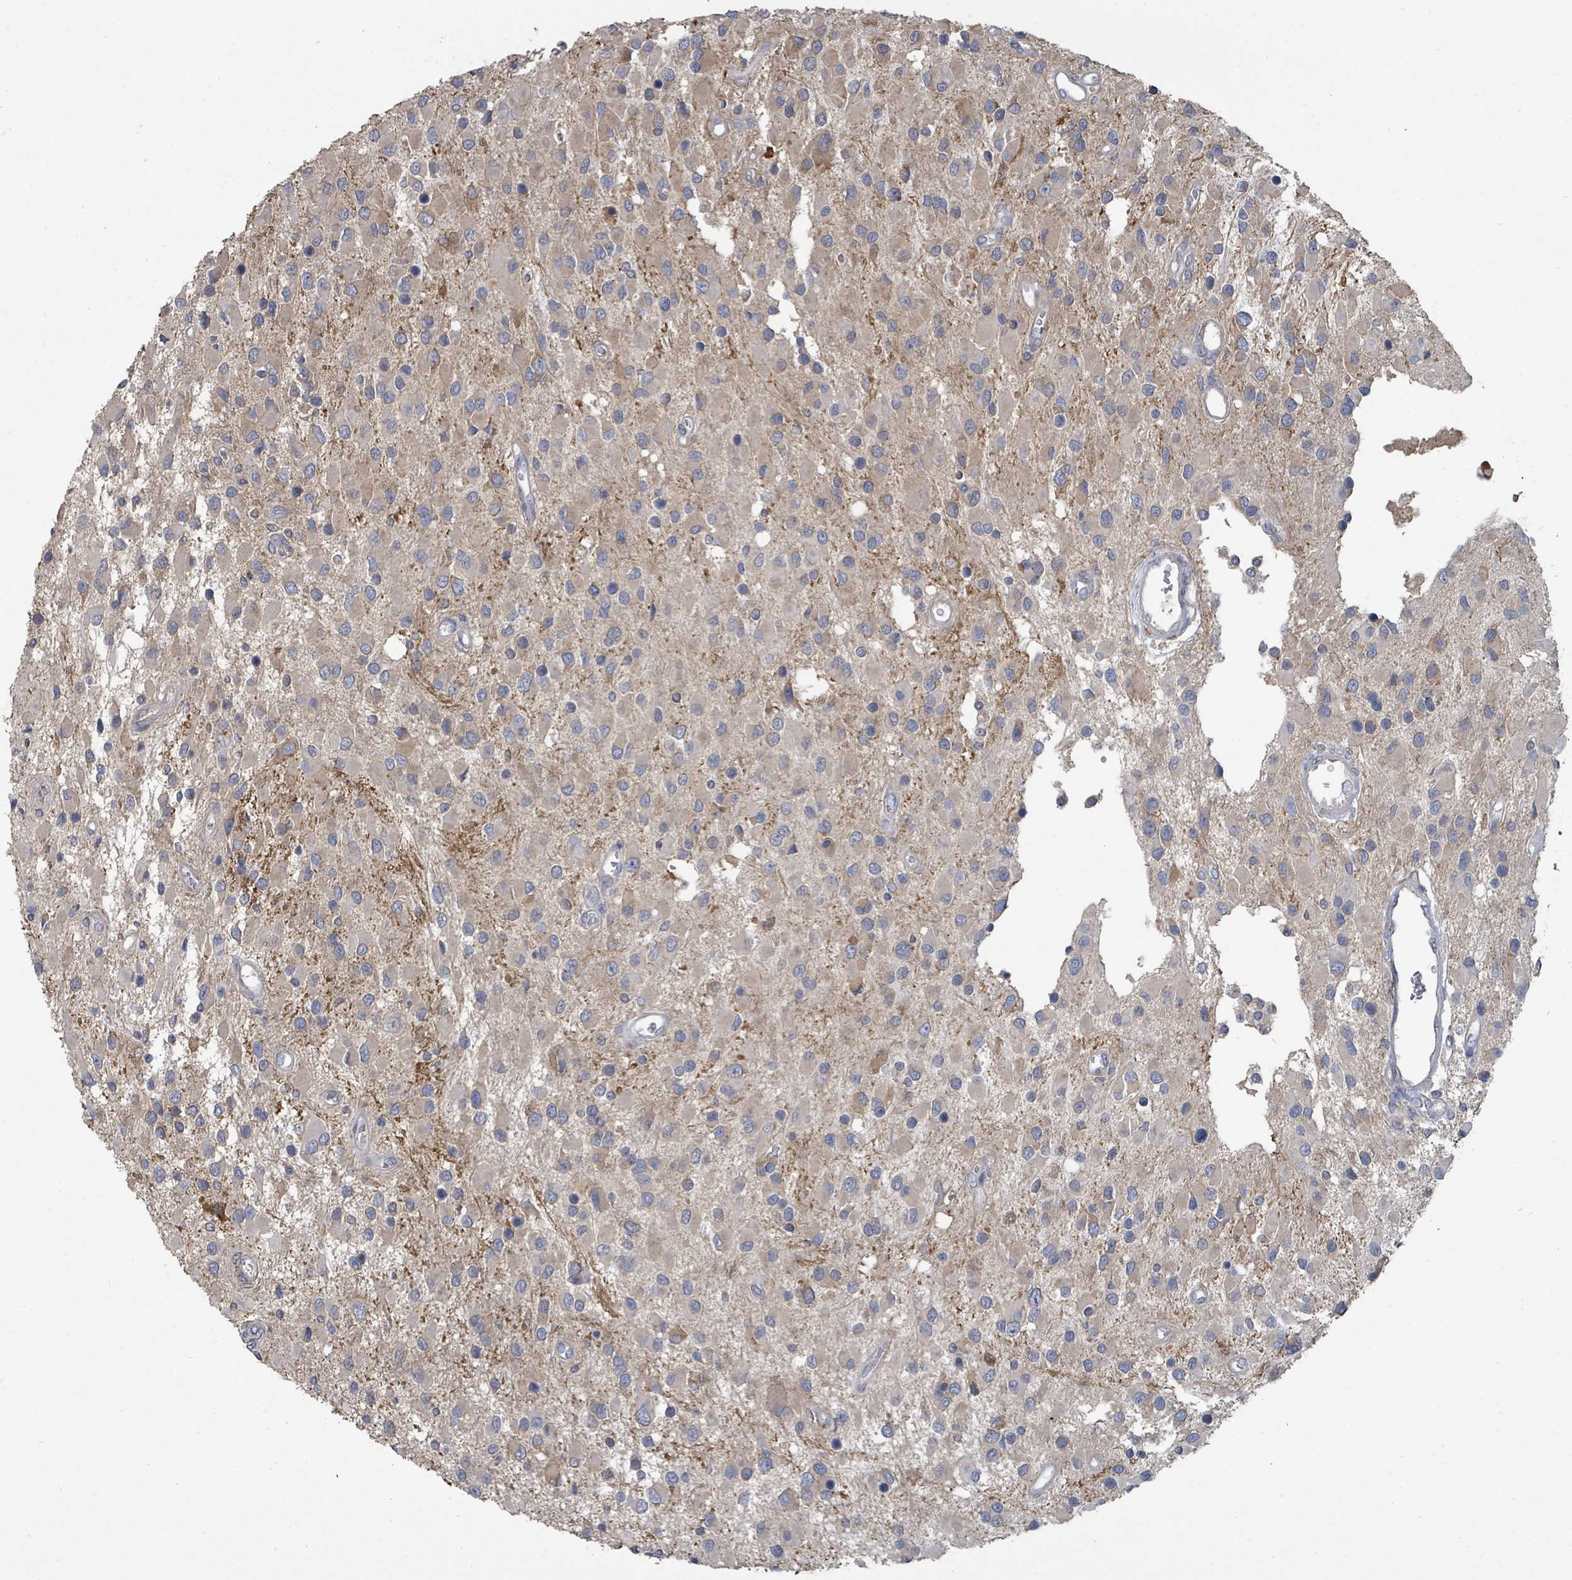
{"staining": {"intensity": "negative", "quantity": "none", "location": "none"}, "tissue": "glioma", "cell_type": "Tumor cells", "image_type": "cancer", "snomed": [{"axis": "morphology", "description": "Glioma, malignant, High grade"}, {"axis": "topography", "description": "Brain"}], "caption": "A micrograph of malignant glioma (high-grade) stained for a protein reveals no brown staining in tumor cells.", "gene": "SLC9A7", "patient": {"sex": "male", "age": 53}}